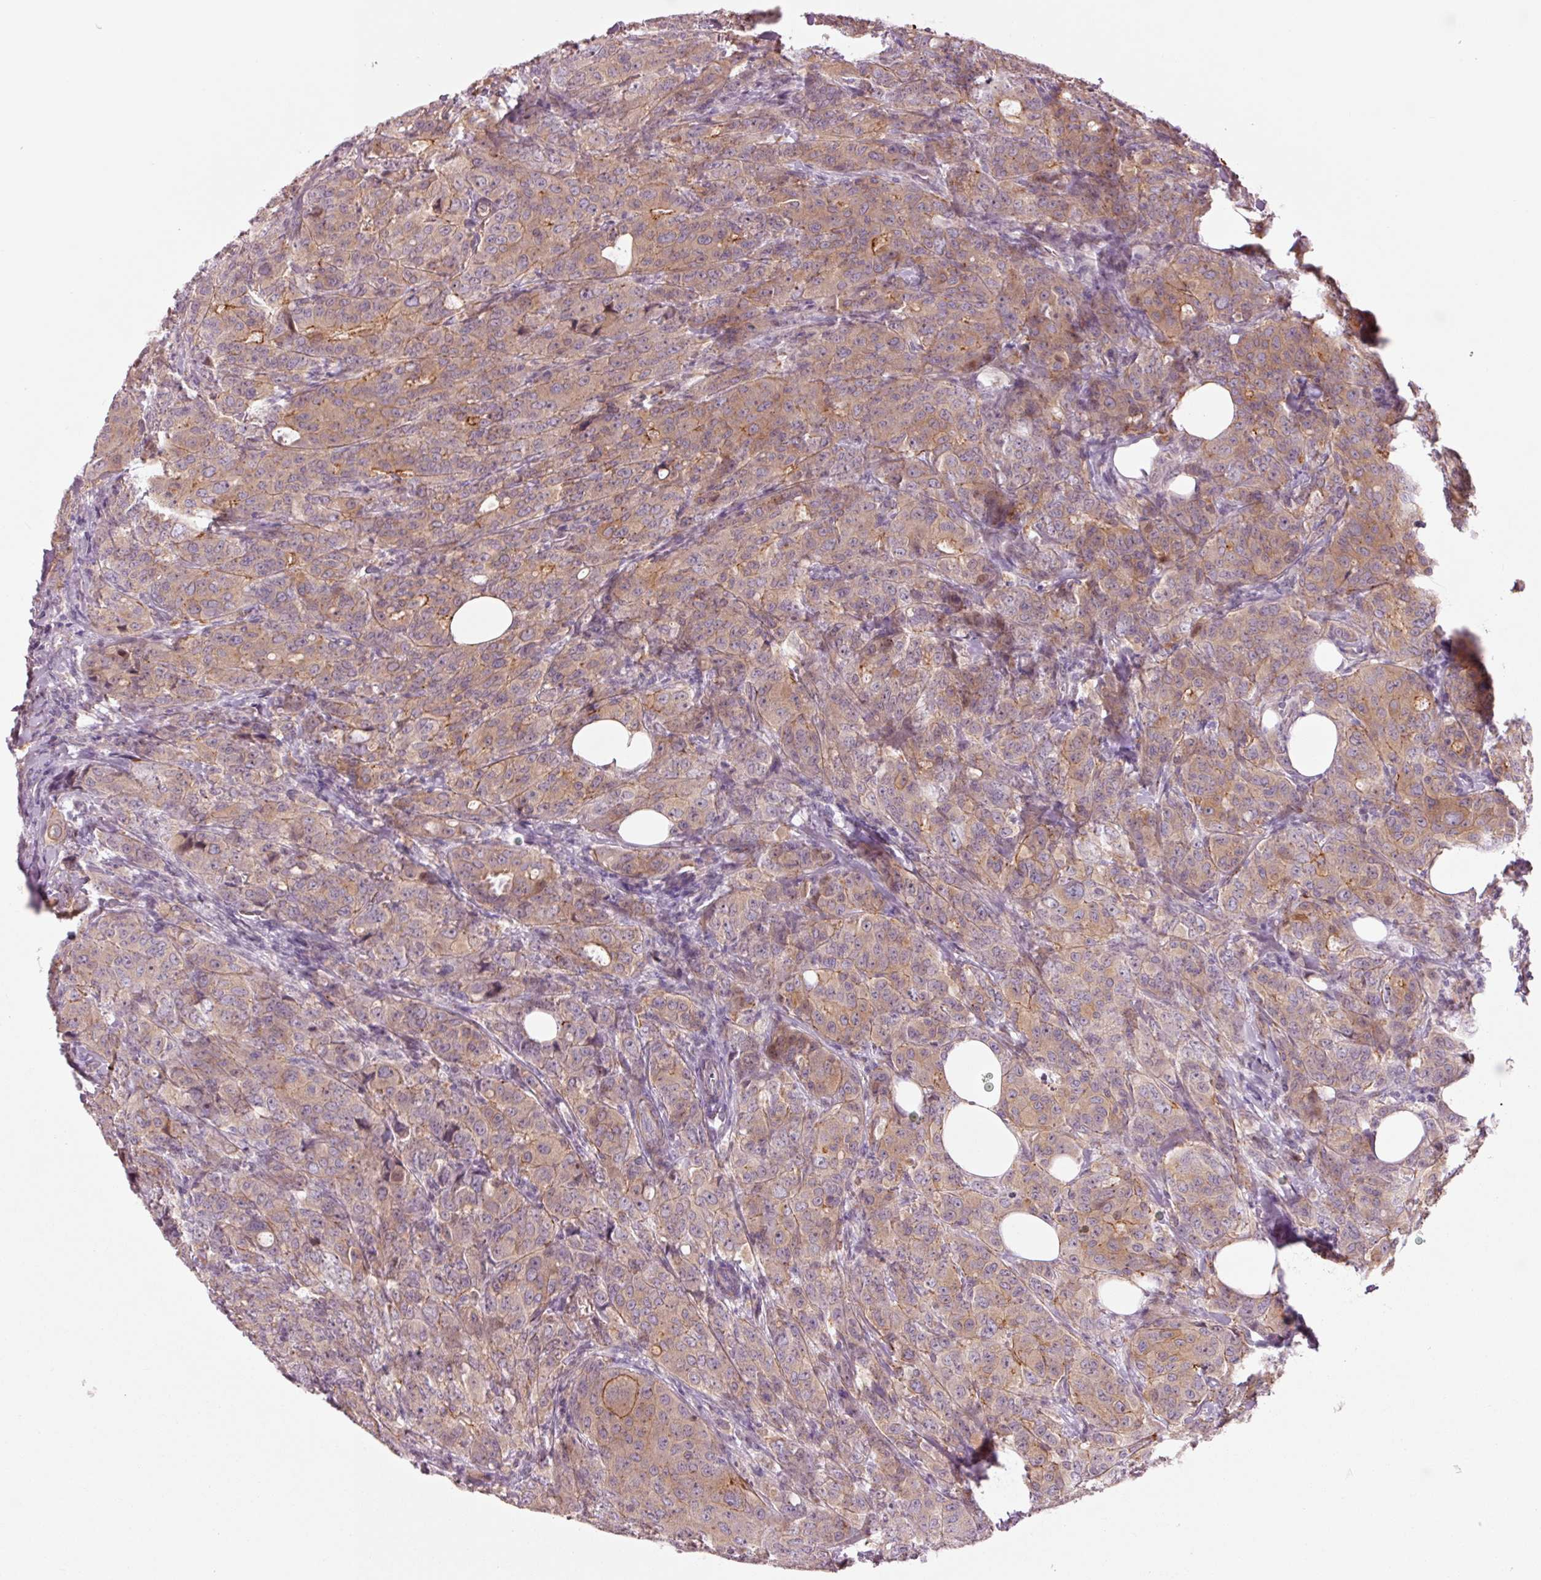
{"staining": {"intensity": "weak", "quantity": ">75%", "location": "cytoplasmic/membranous"}, "tissue": "breast cancer", "cell_type": "Tumor cells", "image_type": "cancer", "snomed": [{"axis": "morphology", "description": "Duct carcinoma"}, {"axis": "topography", "description": "Breast"}], "caption": "This photomicrograph shows immunohistochemistry staining of infiltrating ductal carcinoma (breast), with low weak cytoplasmic/membranous expression in approximately >75% of tumor cells.", "gene": "DAPP1", "patient": {"sex": "female", "age": 43}}